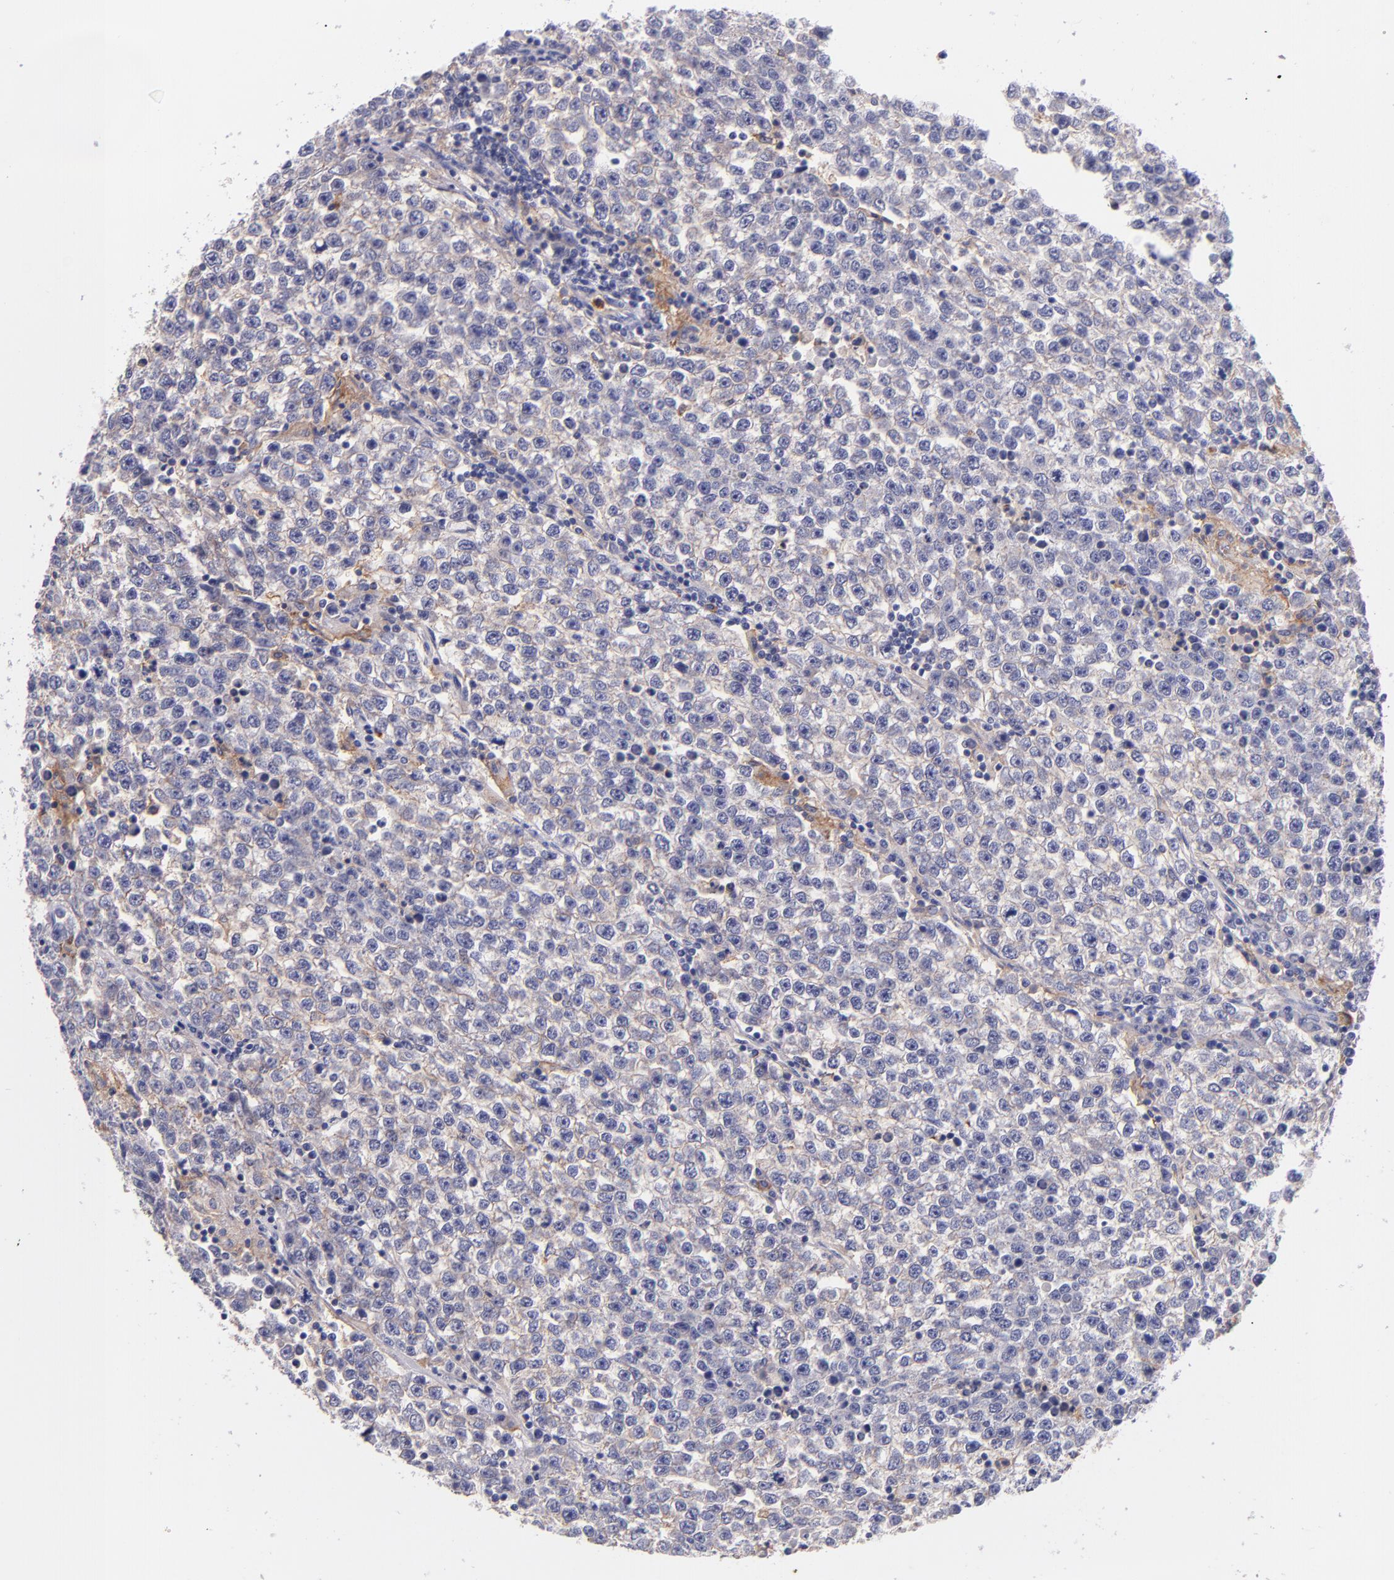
{"staining": {"intensity": "negative", "quantity": "none", "location": "none"}, "tissue": "testis cancer", "cell_type": "Tumor cells", "image_type": "cancer", "snomed": [{"axis": "morphology", "description": "Seminoma, NOS"}, {"axis": "topography", "description": "Testis"}], "caption": "High power microscopy image of an immunohistochemistry (IHC) micrograph of testis cancer (seminoma), revealing no significant positivity in tumor cells.", "gene": "C5AR1", "patient": {"sex": "male", "age": 36}}